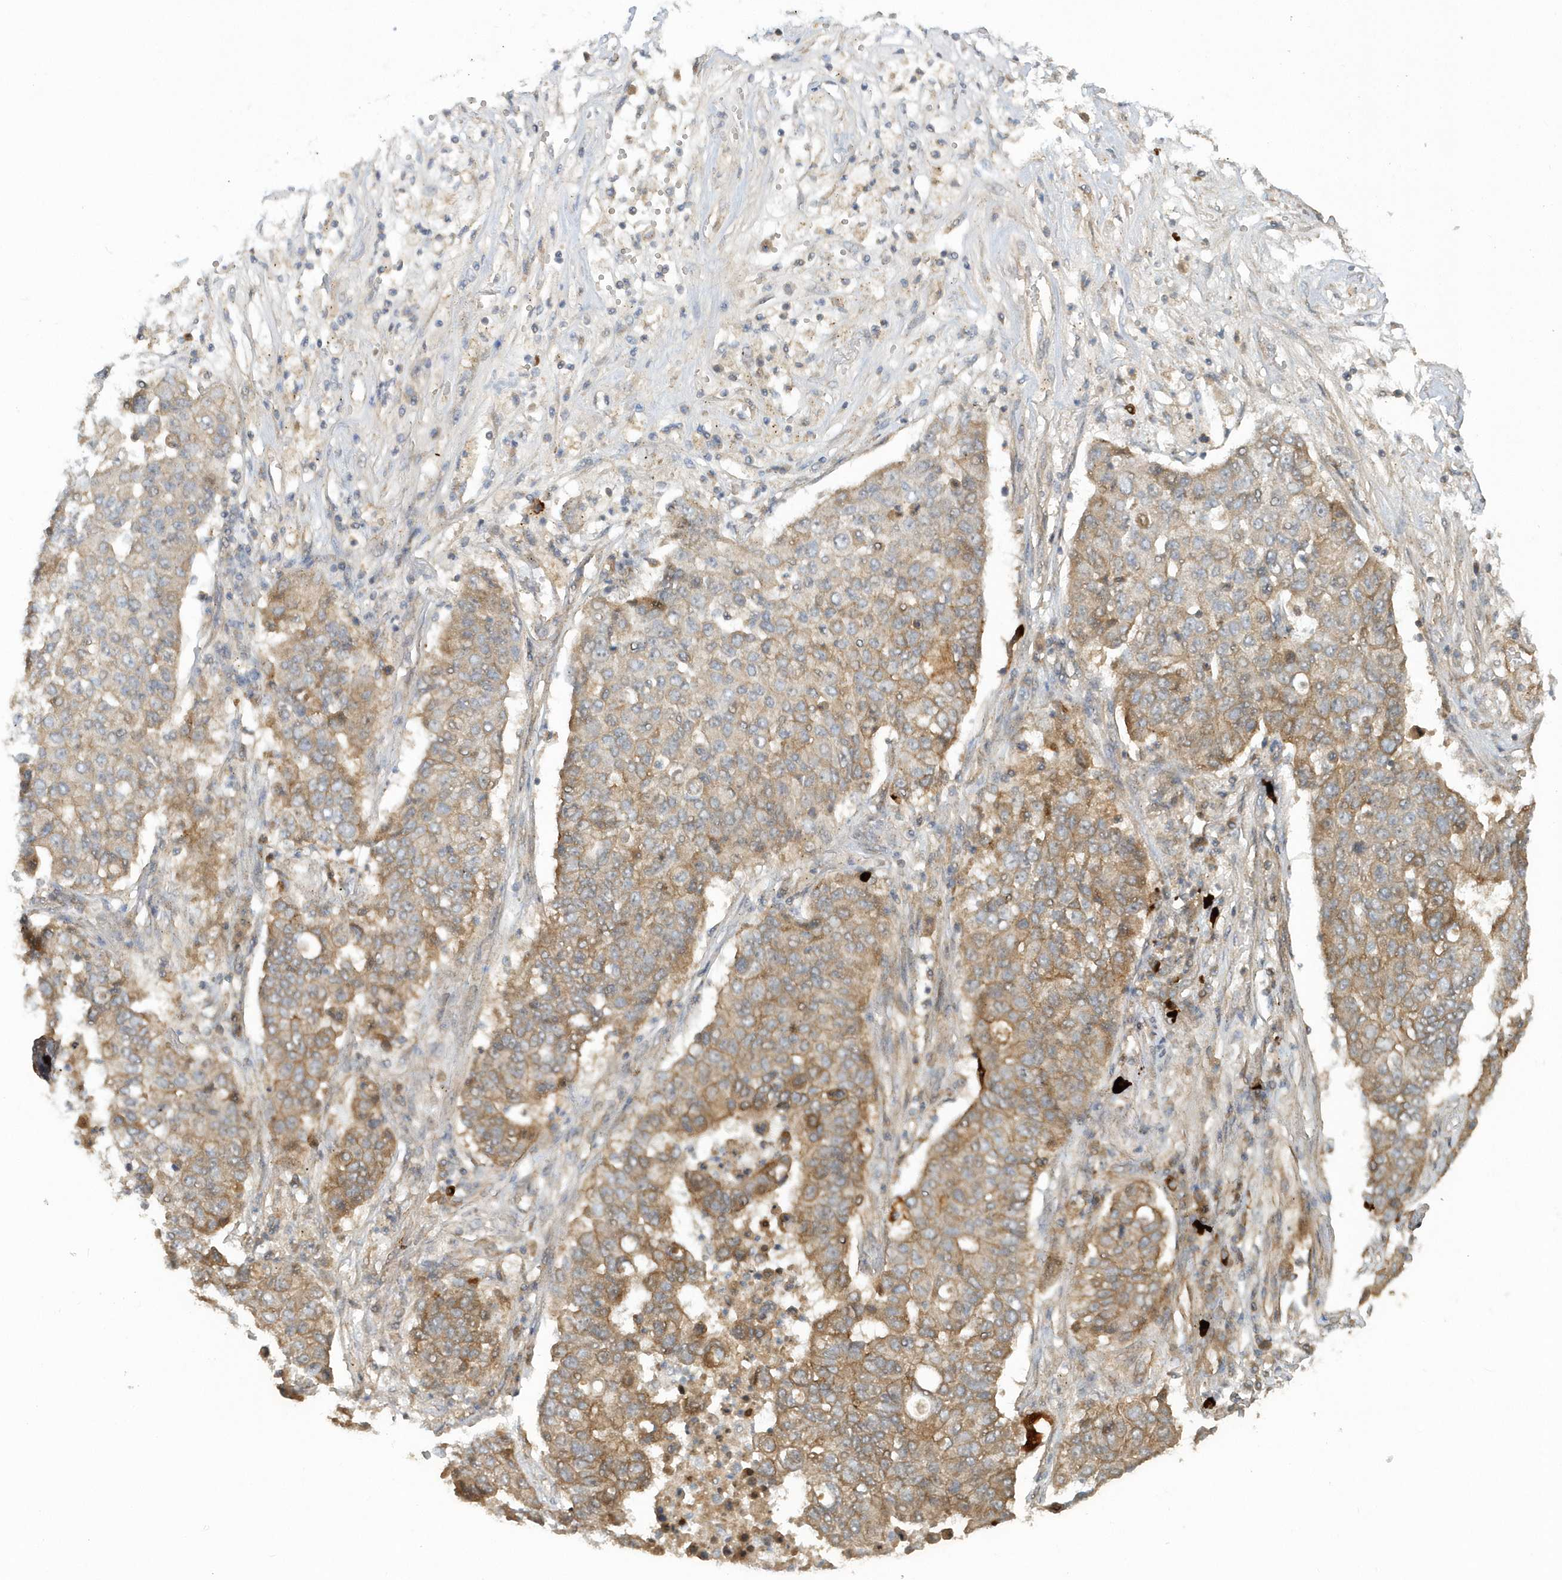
{"staining": {"intensity": "moderate", "quantity": ">75%", "location": "cytoplasmic/membranous"}, "tissue": "lung cancer", "cell_type": "Tumor cells", "image_type": "cancer", "snomed": [{"axis": "morphology", "description": "Squamous cell carcinoma, NOS"}, {"axis": "topography", "description": "Lung"}], "caption": "Squamous cell carcinoma (lung) tissue exhibits moderate cytoplasmic/membranous positivity in about >75% of tumor cells, visualized by immunohistochemistry. (brown staining indicates protein expression, while blue staining denotes nuclei).", "gene": "STIM2", "patient": {"sex": "male", "age": 74}}